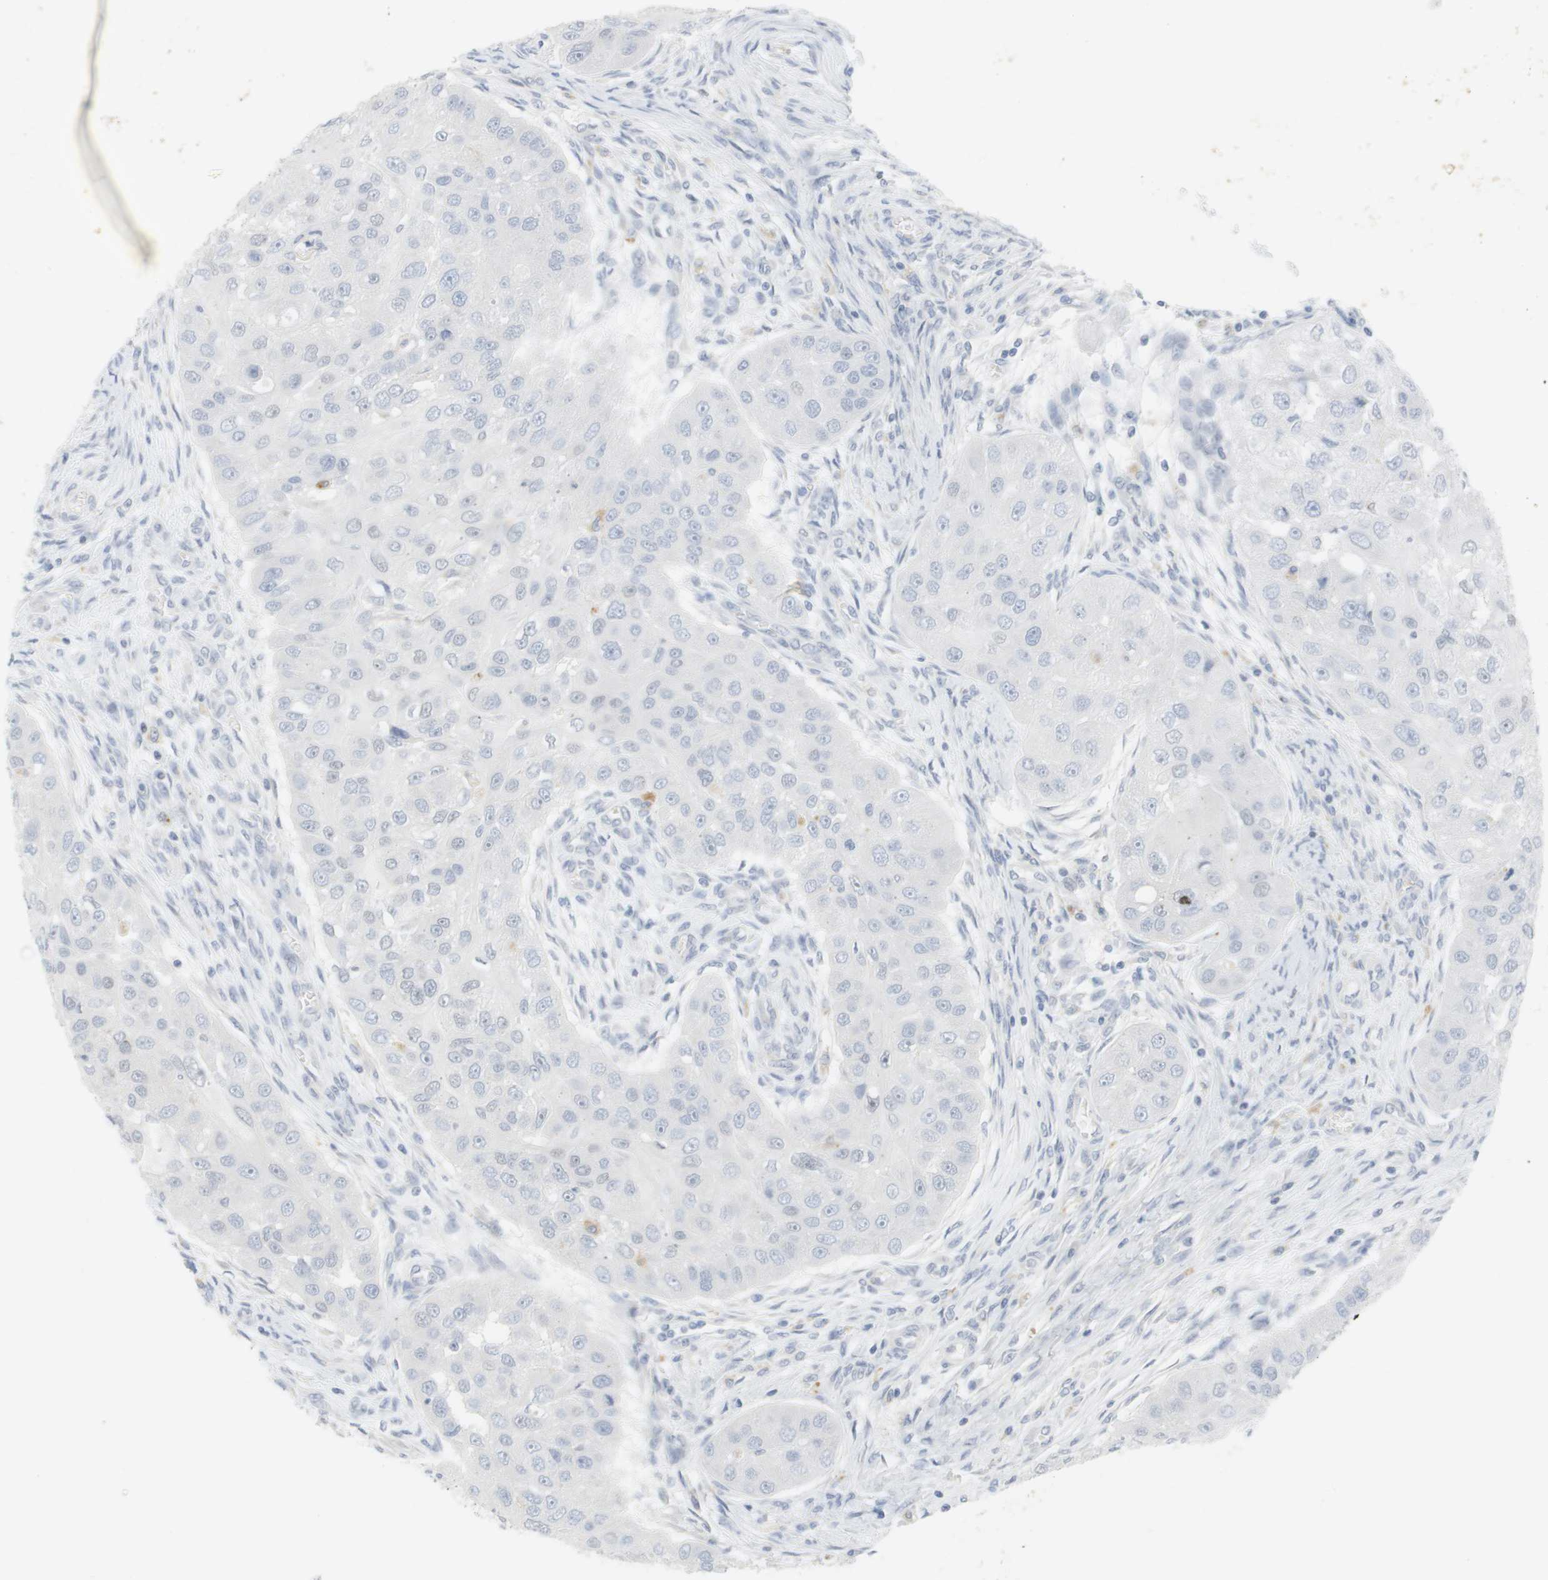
{"staining": {"intensity": "negative", "quantity": "none", "location": "none"}, "tissue": "head and neck cancer", "cell_type": "Tumor cells", "image_type": "cancer", "snomed": [{"axis": "morphology", "description": "Normal tissue, NOS"}, {"axis": "morphology", "description": "Squamous cell carcinoma, NOS"}, {"axis": "topography", "description": "Skeletal muscle"}, {"axis": "topography", "description": "Head-Neck"}], "caption": "Micrograph shows no protein staining in tumor cells of head and neck cancer tissue.", "gene": "YIPF1", "patient": {"sex": "male", "age": 51}}